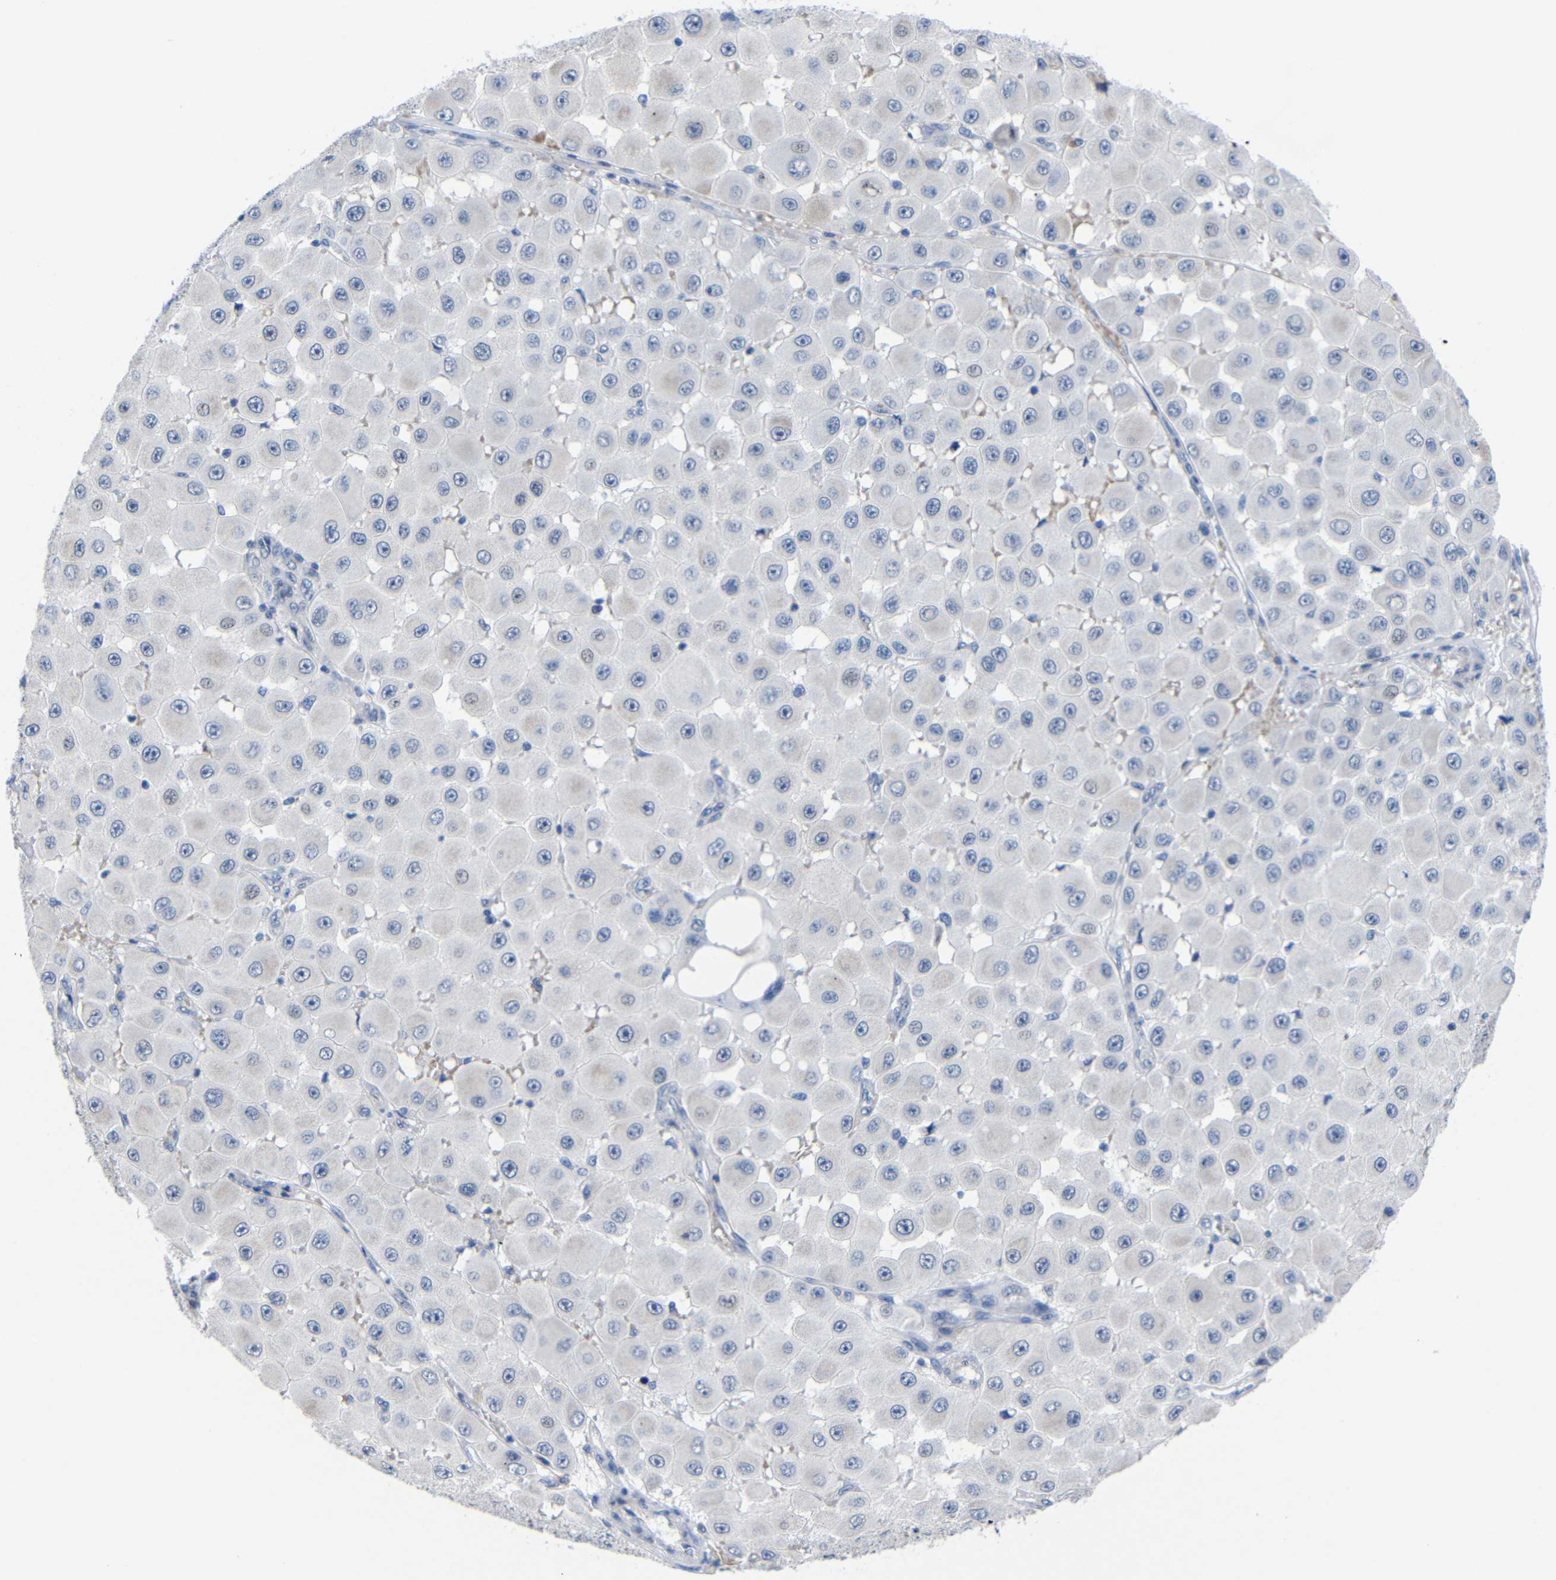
{"staining": {"intensity": "weak", "quantity": "<25%", "location": "cytoplasmic/membranous,nuclear"}, "tissue": "melanoma", "cell_type": "Tumor cells", "image_type": "cancer", "snomed": [{"axis": "morphology", "description": "Malignant melanoma, NOS"}, {"axis": "topography", "description": "Skin"}], "caption": "Tumor cells are negative for protein expression in human melanoma.", "gene": "CMTM1", "patient": {"sex": "female", "age": 81}}